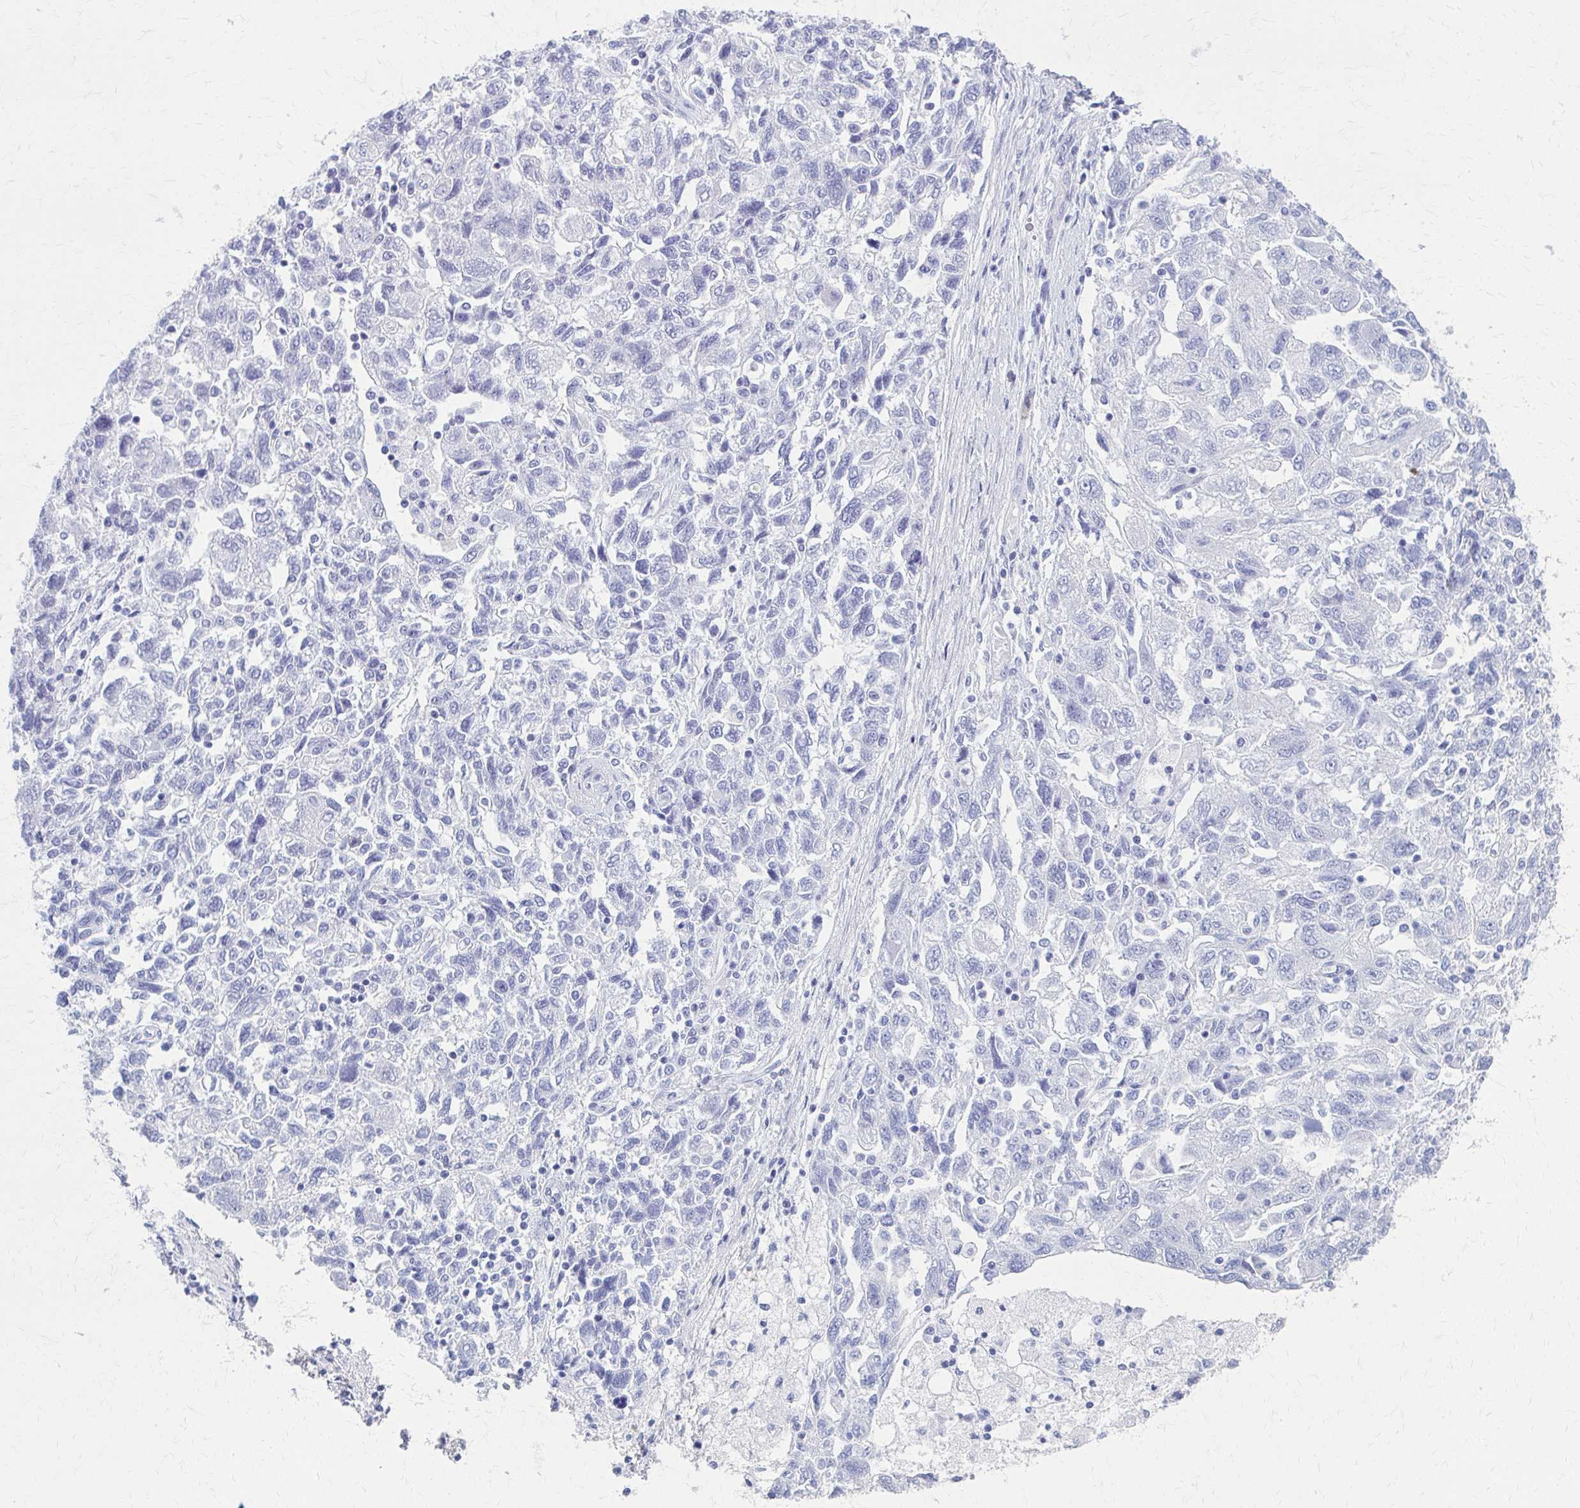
{"staining": {"intensity": "negative", "quantity": "none", "location": "none"}, "tissue": "ovarian cancer", "cell_type": "Tumor cells", "image_type": "cancer", "snomed": [{"axis": "morphology", "description": "Carcinoma, NOS"}, {"axis": "morphology", "description": "Cystadenocarcinoma, serous, NOS"}, {"axis": "topography", "description": "Ovary"}], "caption": "Human carcinoma (ovarian) stained for a protein using immunohistochemistry displays no expression in tumor cells.", "gene": "CELF5", "patient": {"sex": "female", "age": 69}}